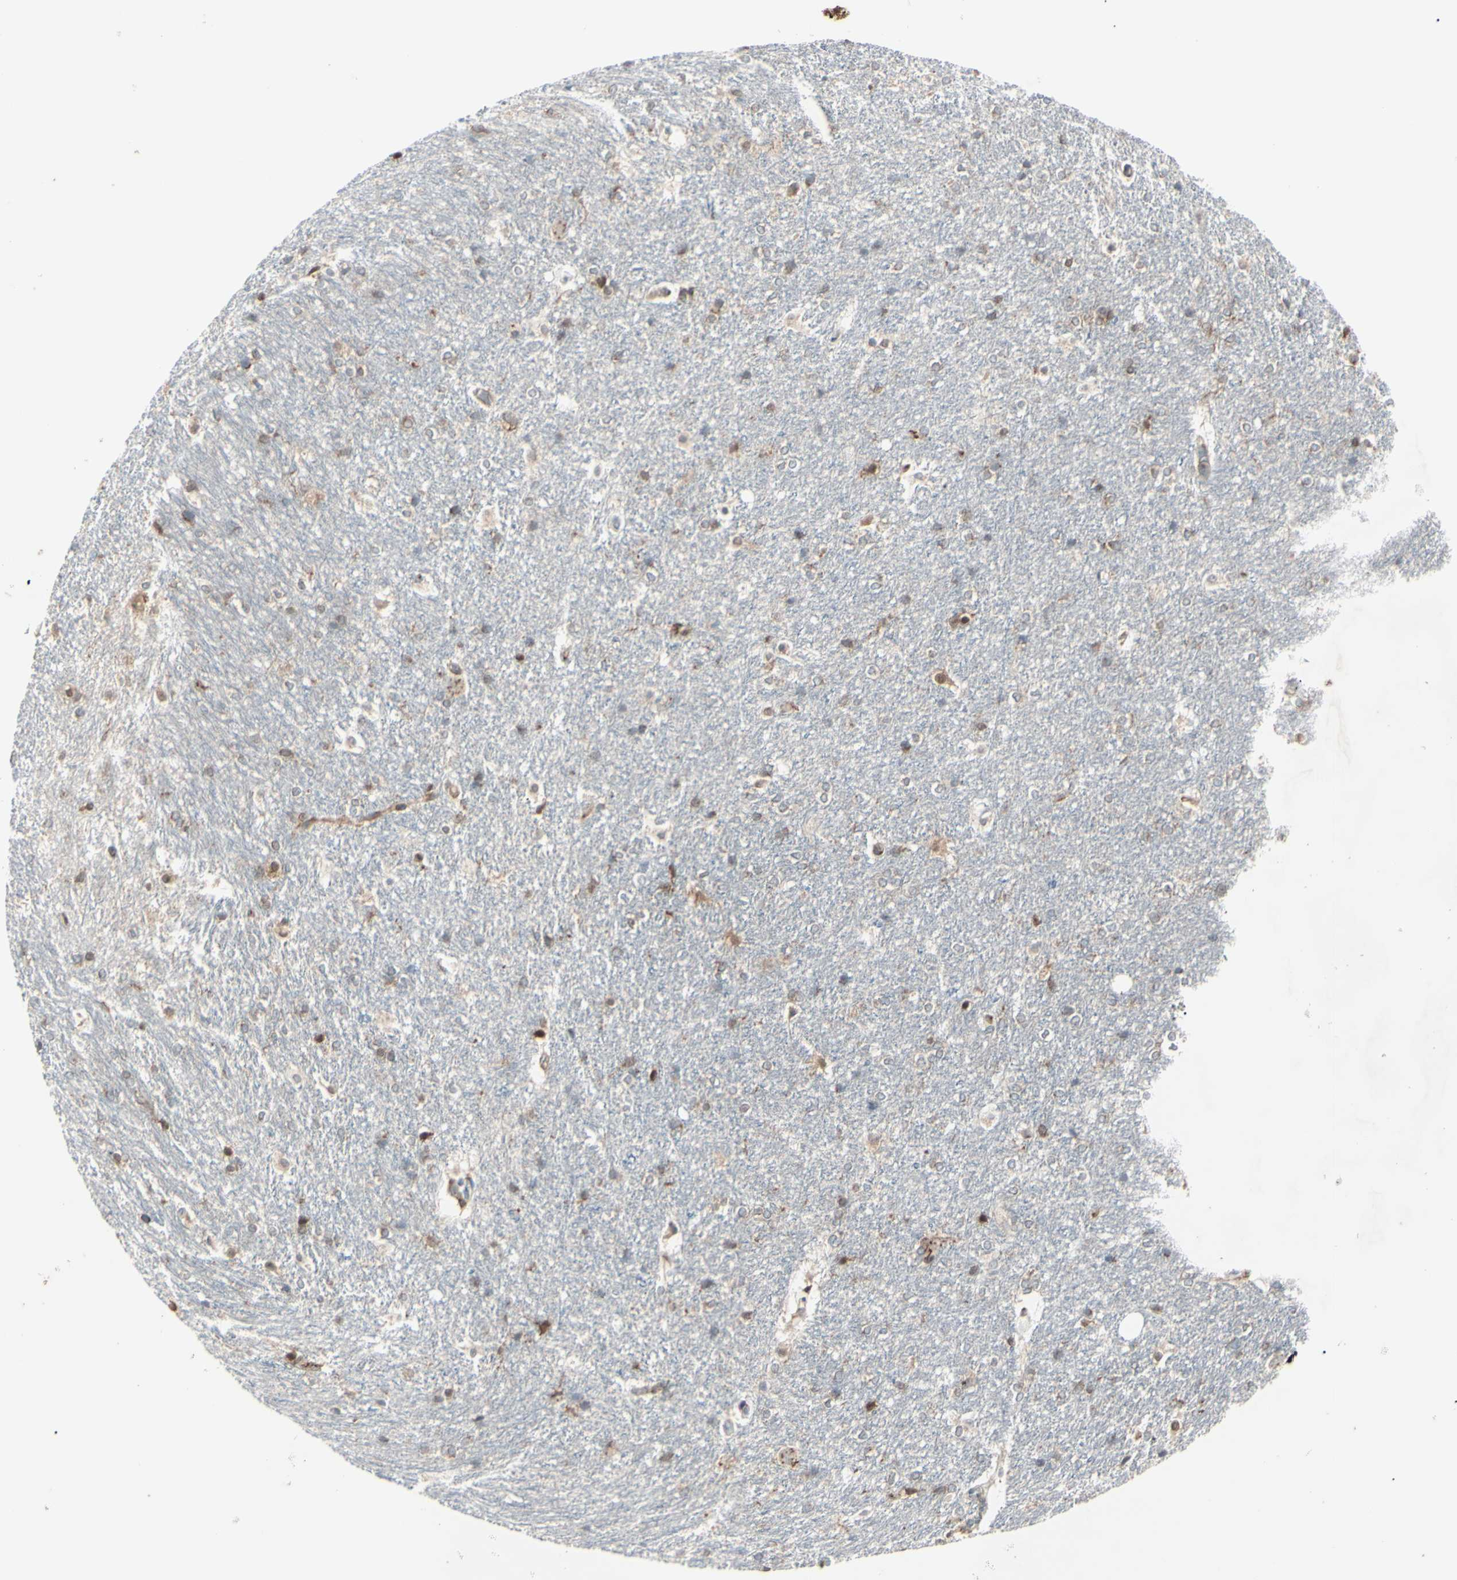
{"staining": {"intensity": "moderate", "quantity": "25%-75%", "location": "cytoplasmic/membranous"}, "tissue": "hippocampus", "cell_type": "Glial cells", "image_type": "normal", "snomed": [{"axis": "morphology", "description": "Normal tissue, NOS"}, {"axis": "topography", "description": "Hippocampus"}], "caption": "Brown immunohistochemical staining in unremarkable human hippocampus displays moderate cytoplasmic/membranous positivity in approximately 25%-75% of glial cells.", "gene": "MAPRE1", "patient": {"sex": "female", "age": 19}}